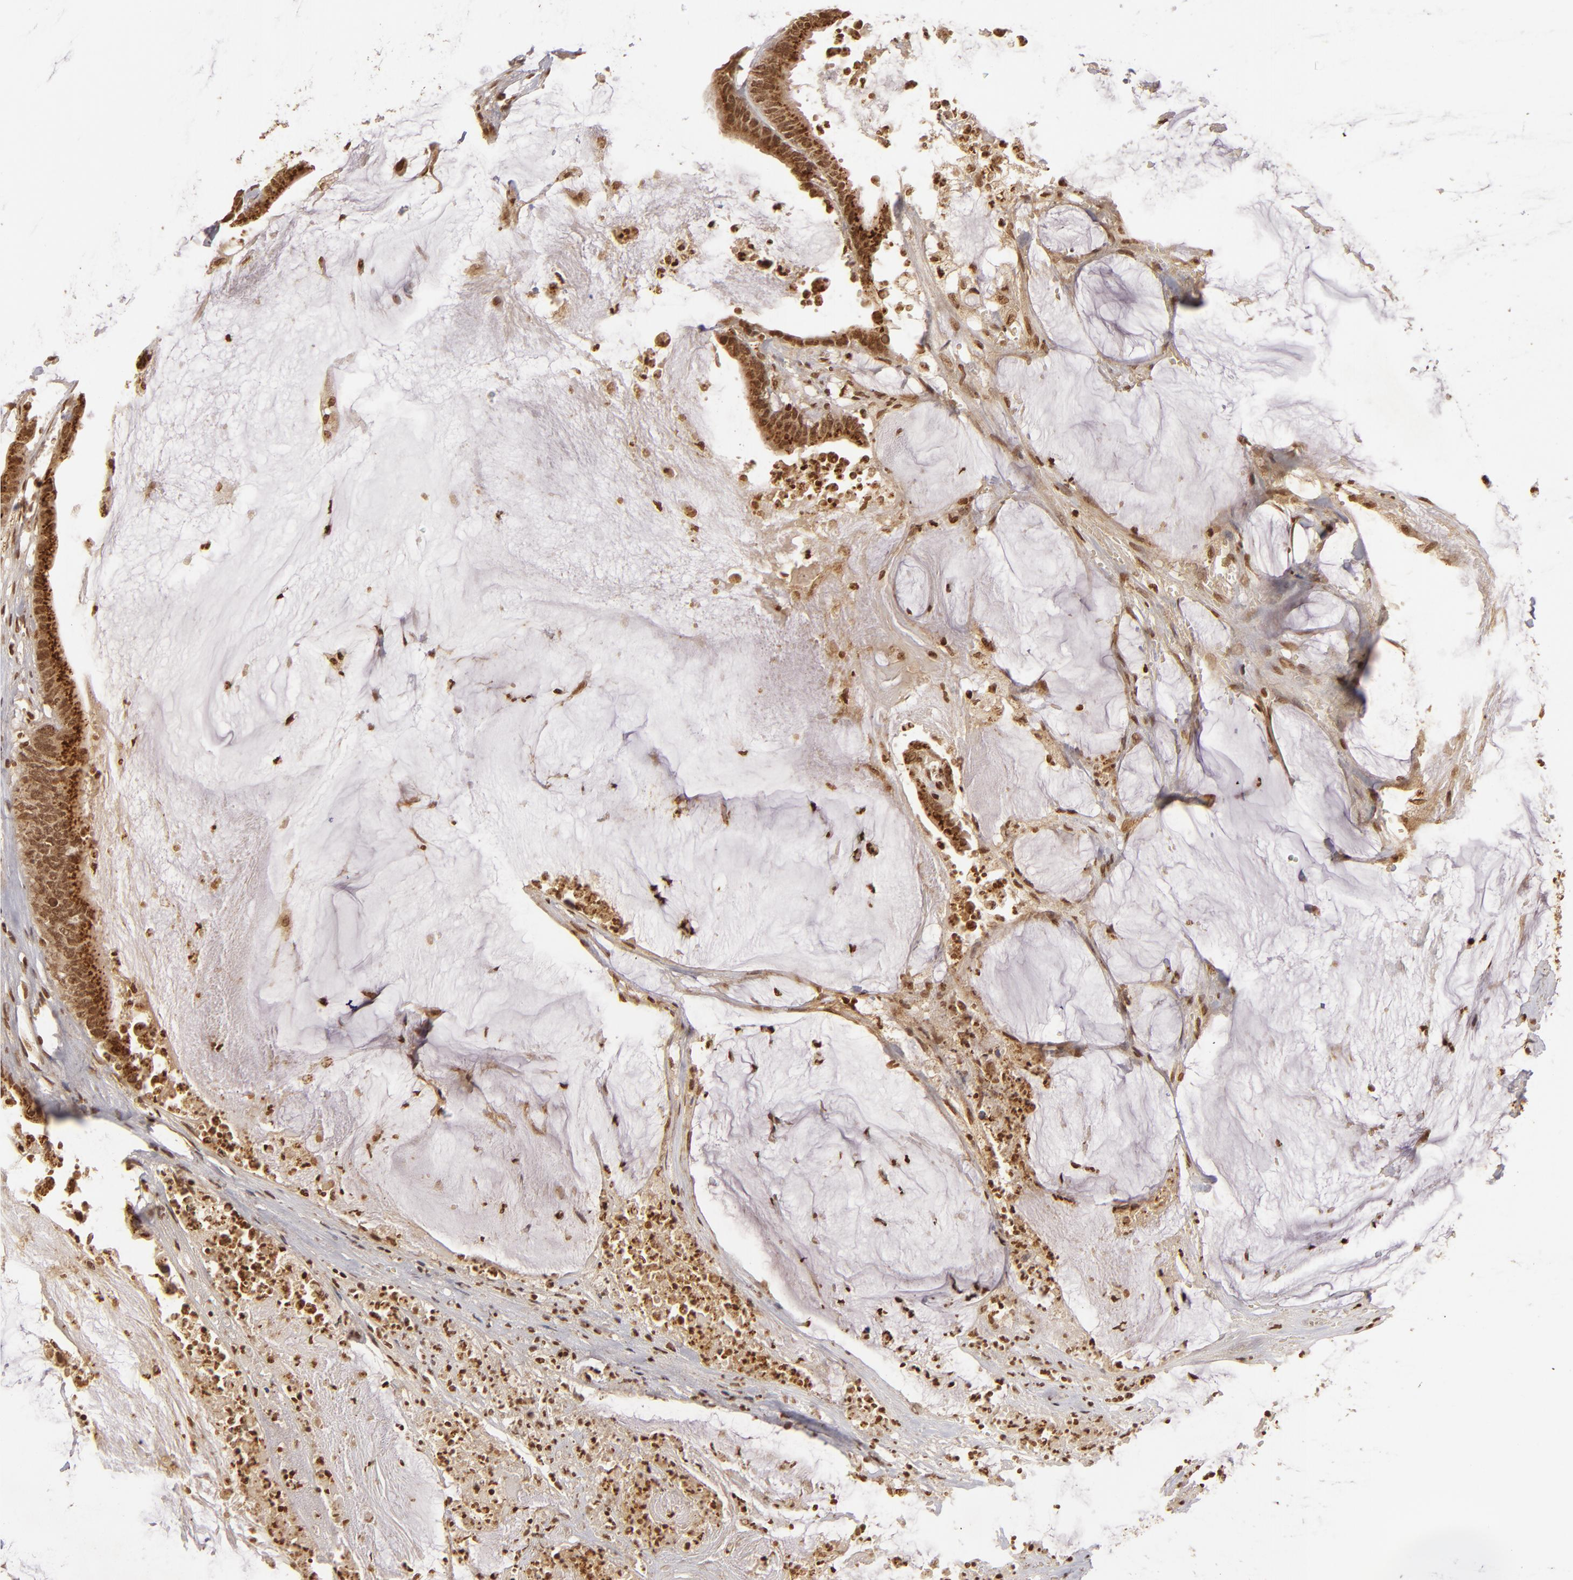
{"staining": {"intensity": "strong", "quantity": ">75%", "location": "cytoplasmic/membranous,nuclear"}, "tissue": "colorectal cancer", "cell_type": "Tumor cells", "image_type": "cancer", "snomed": [{"axis": "morphology", "description": "Adenocarcinoma, NOS"}, {"axis": "topography", "description": "Rectum"}], "caption": "Strong cytoplasmic/membranous and nuclear protein positivity is present in about >75% of tumor cells in colorectal adenocarcinoma. (DAB (3,3'-diaminobenzidine) IHC, brown staining for protein, blue staining for nuclei).", "gene": "CUL3", "patient": {"sex": "female", "age": 66}}